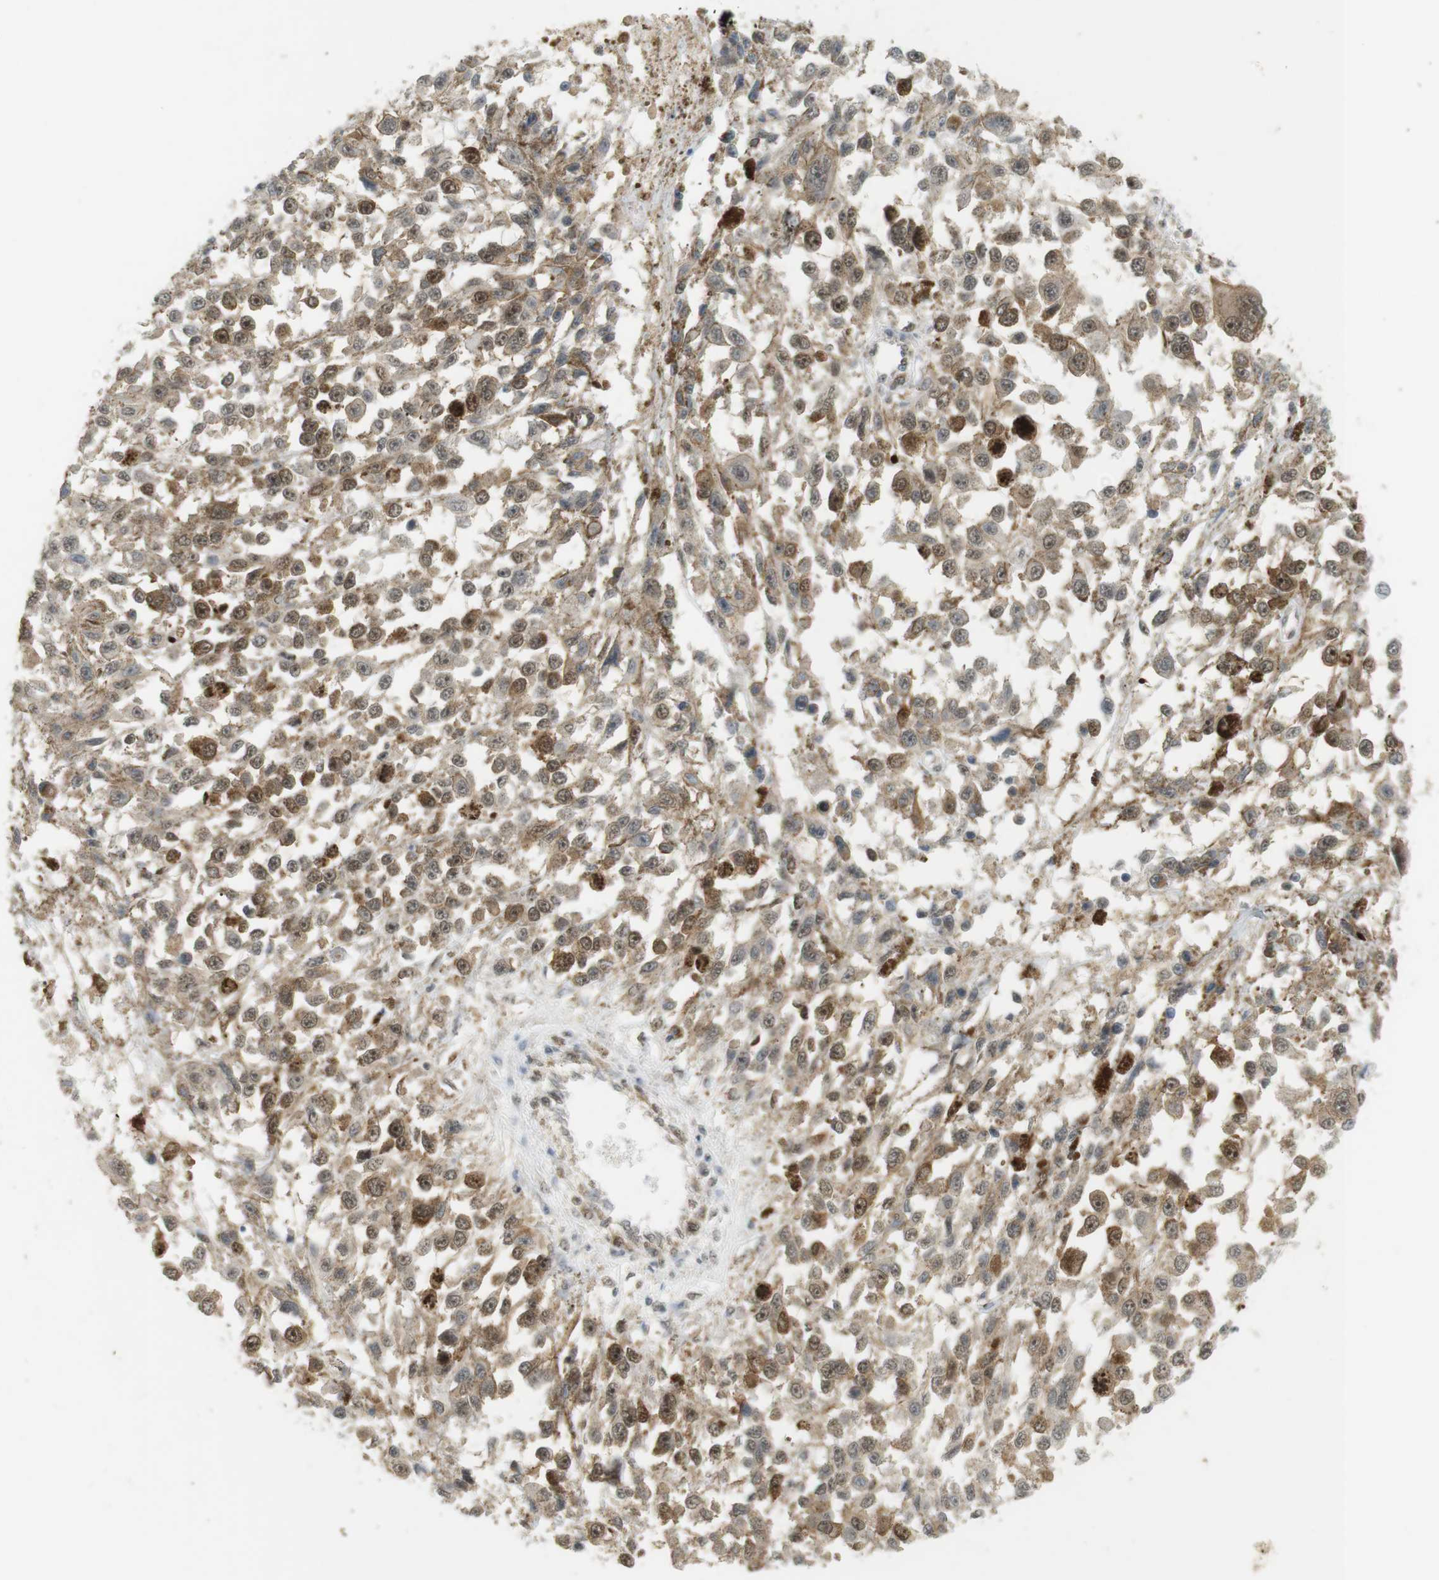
{"staining": {"intensity": "moderate", "quantity": "25%-75%", "location": "cytoplasmic/membranous,nuclear"}, "tissue": "melanoma", "cell_type": "Tumor cells", "image_type": "cancer", "snomed": [{"axis": "morphology", "description": "Malignant melanoma, Metastatic site"}, {"axis": "topography", "description": "Lymph node"}], "caption": "Protein analysis of malignant melanoma (metastatic site) tissue reveals moderate cytoplasmic/membranous and nuclear expression in approximately 25%-75% of tumor cells.", "gene": "TTK", "patient": {"sex": "male", "age": 59}}